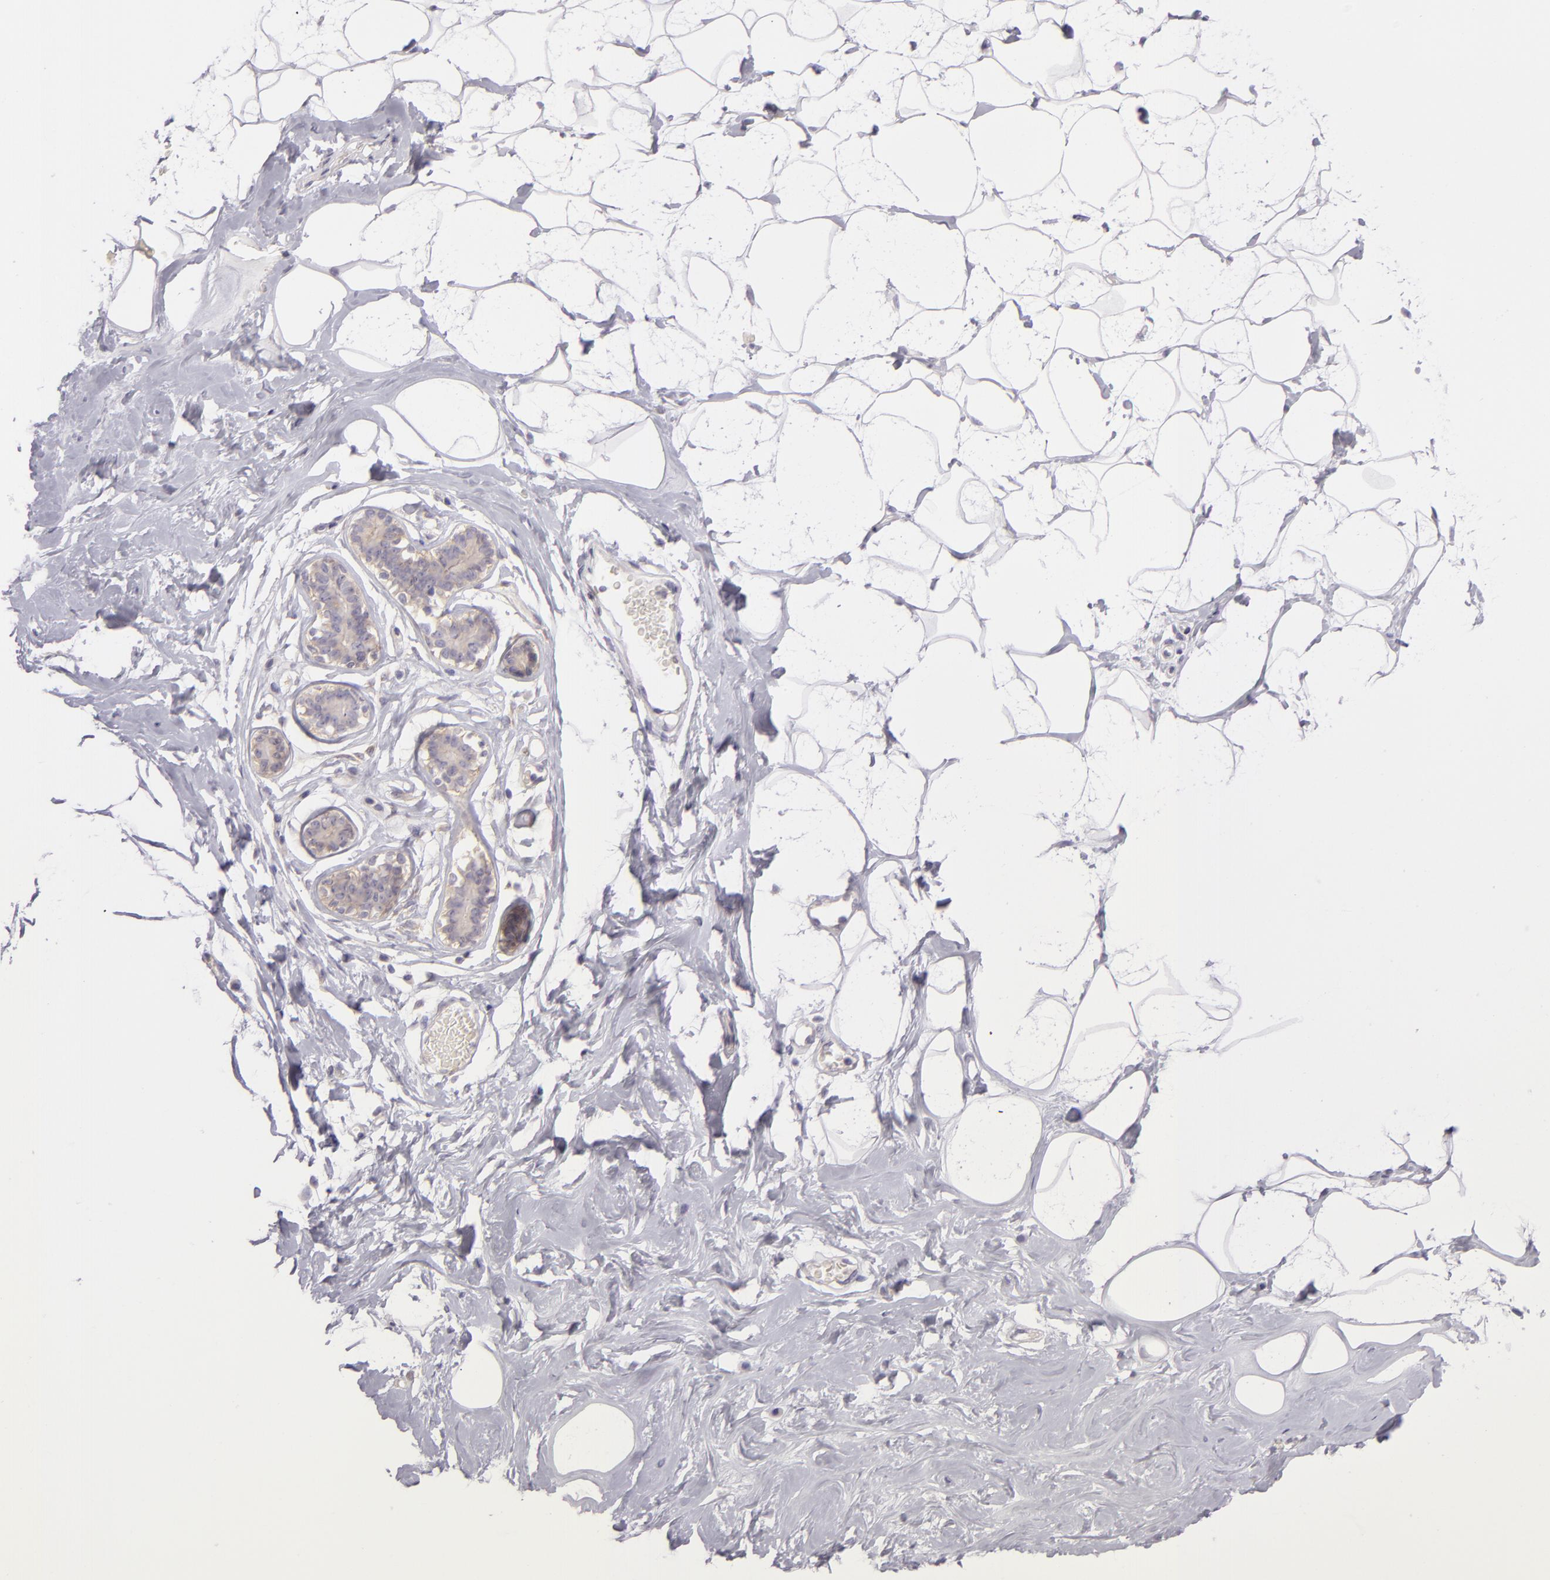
{"staining": {"intensity": "negative", "quantity": "none", "location": "none"}, "tissue": "breast", "cell_type": "Adipocytes", "image_type": "normal", "snomed": [{"axis": "morphology", "description": "Normal tissue, NOS"}, {"axis": "morphology", "description": "Fibrosis, NOS"}, {"axis": "topography", "description": "Breast"}], "caption": "DAB immunohistochemical staining of normal human breast reveals no significant staining in adipocytes.", "gene": "ZC3H7B", "patient": {"sex": "female", "age": 39}}